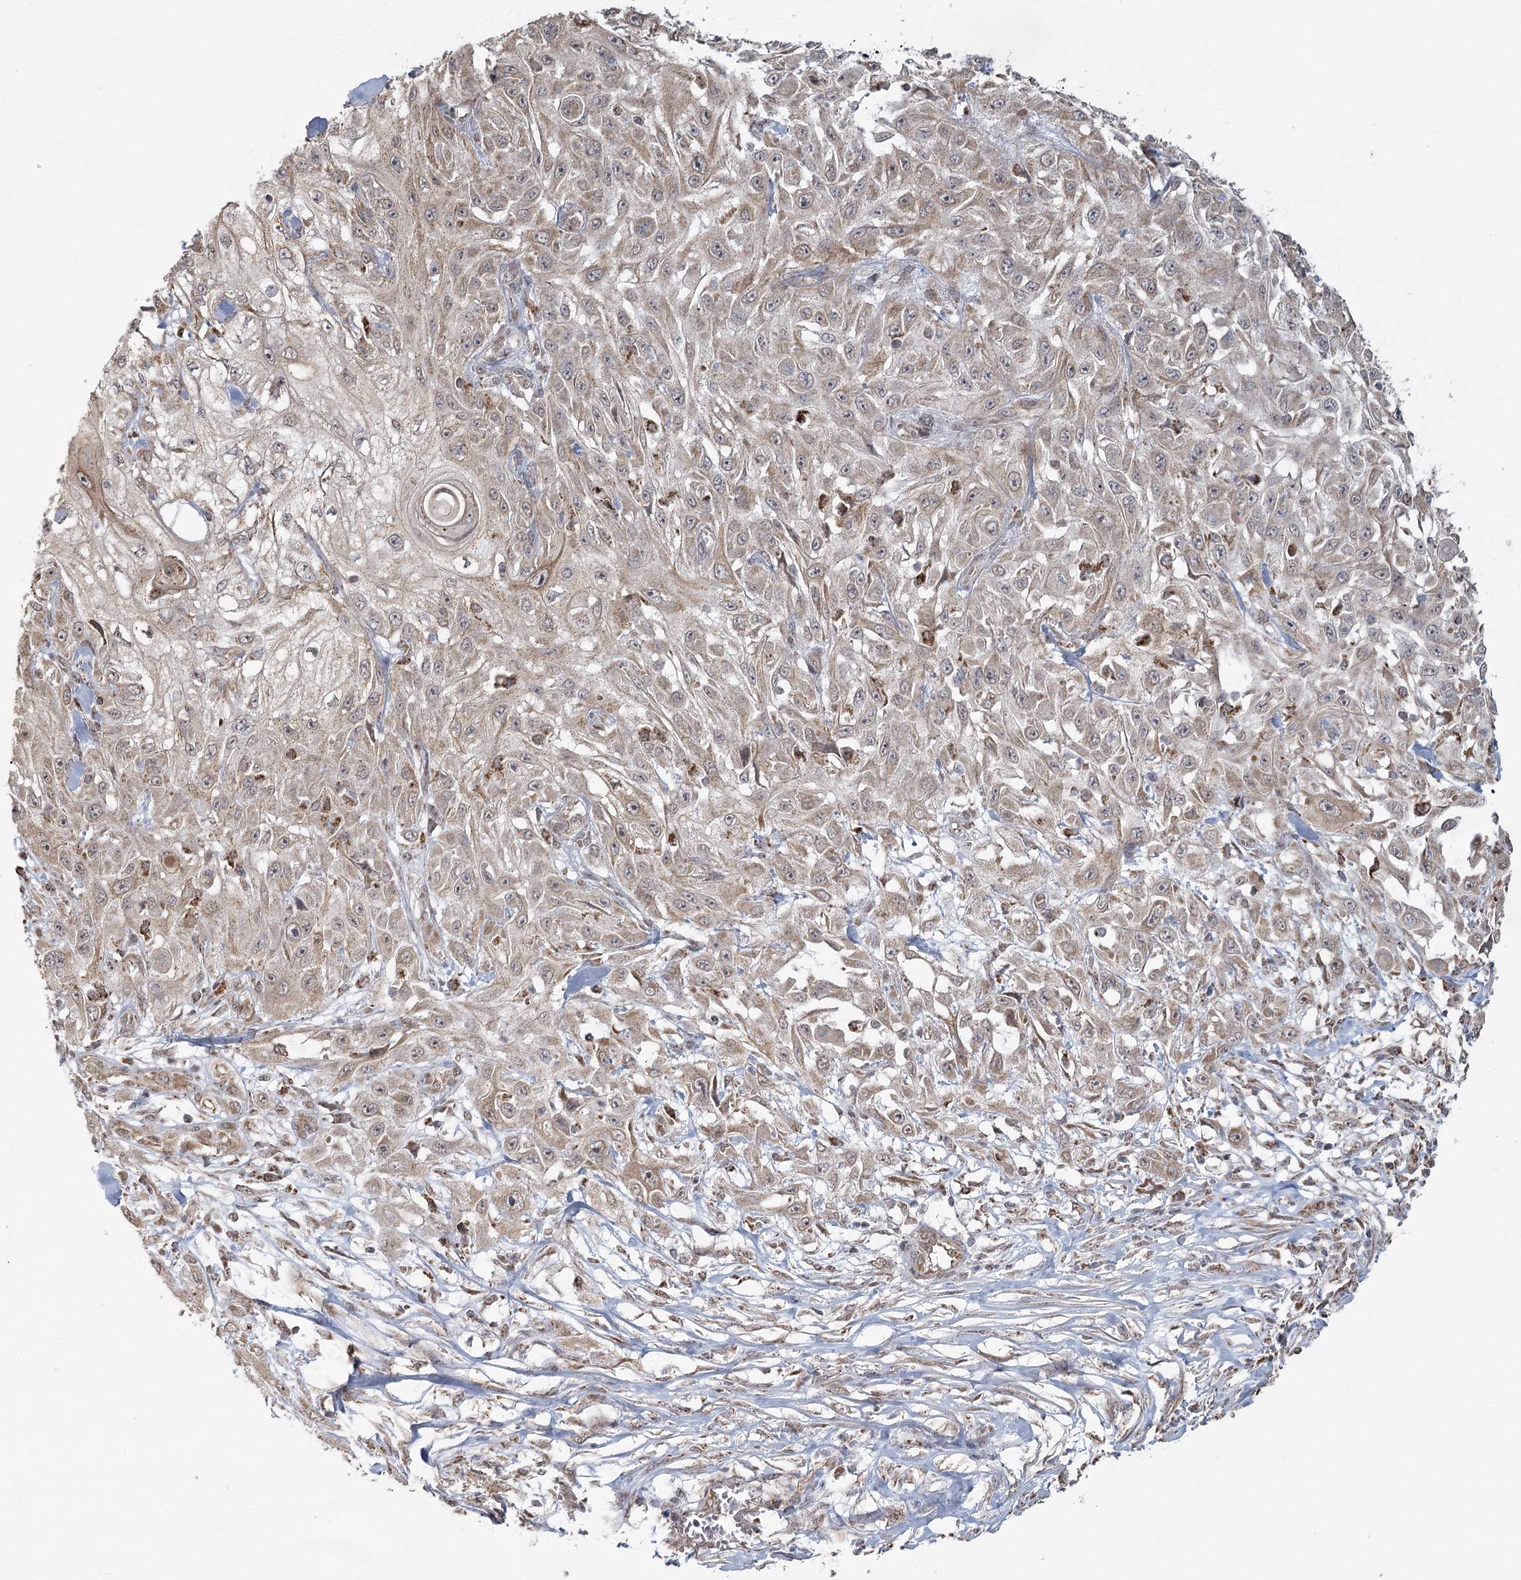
{"staining": {"intensity": "weak", "quantity": "25%-75%", "location": "cytoplasmic/membranous"}, "tissue": "skin cancer", "cell_type": "Tumor cells", "image_type": "cancer", "snomed": [{"axis": "morphology", "description": "Squamous cell carcinoma, NOS"}, {"axis": "morphology", "description": "Squamous cell carcinoma, metastatic, NOS"}, {"axis": "topography", "description": "Skin"}, {"axis": "topography", "description": "Lymph node"}], "caption": "Protein expression analysis of human metastatic squamous cell carcinoma (skin) reveals weak cytoplasmic/membranous staining in about 25%-75% of tumor cells.", "gene": "LACTB", "patient": {"sex": "male", "age": 75}}